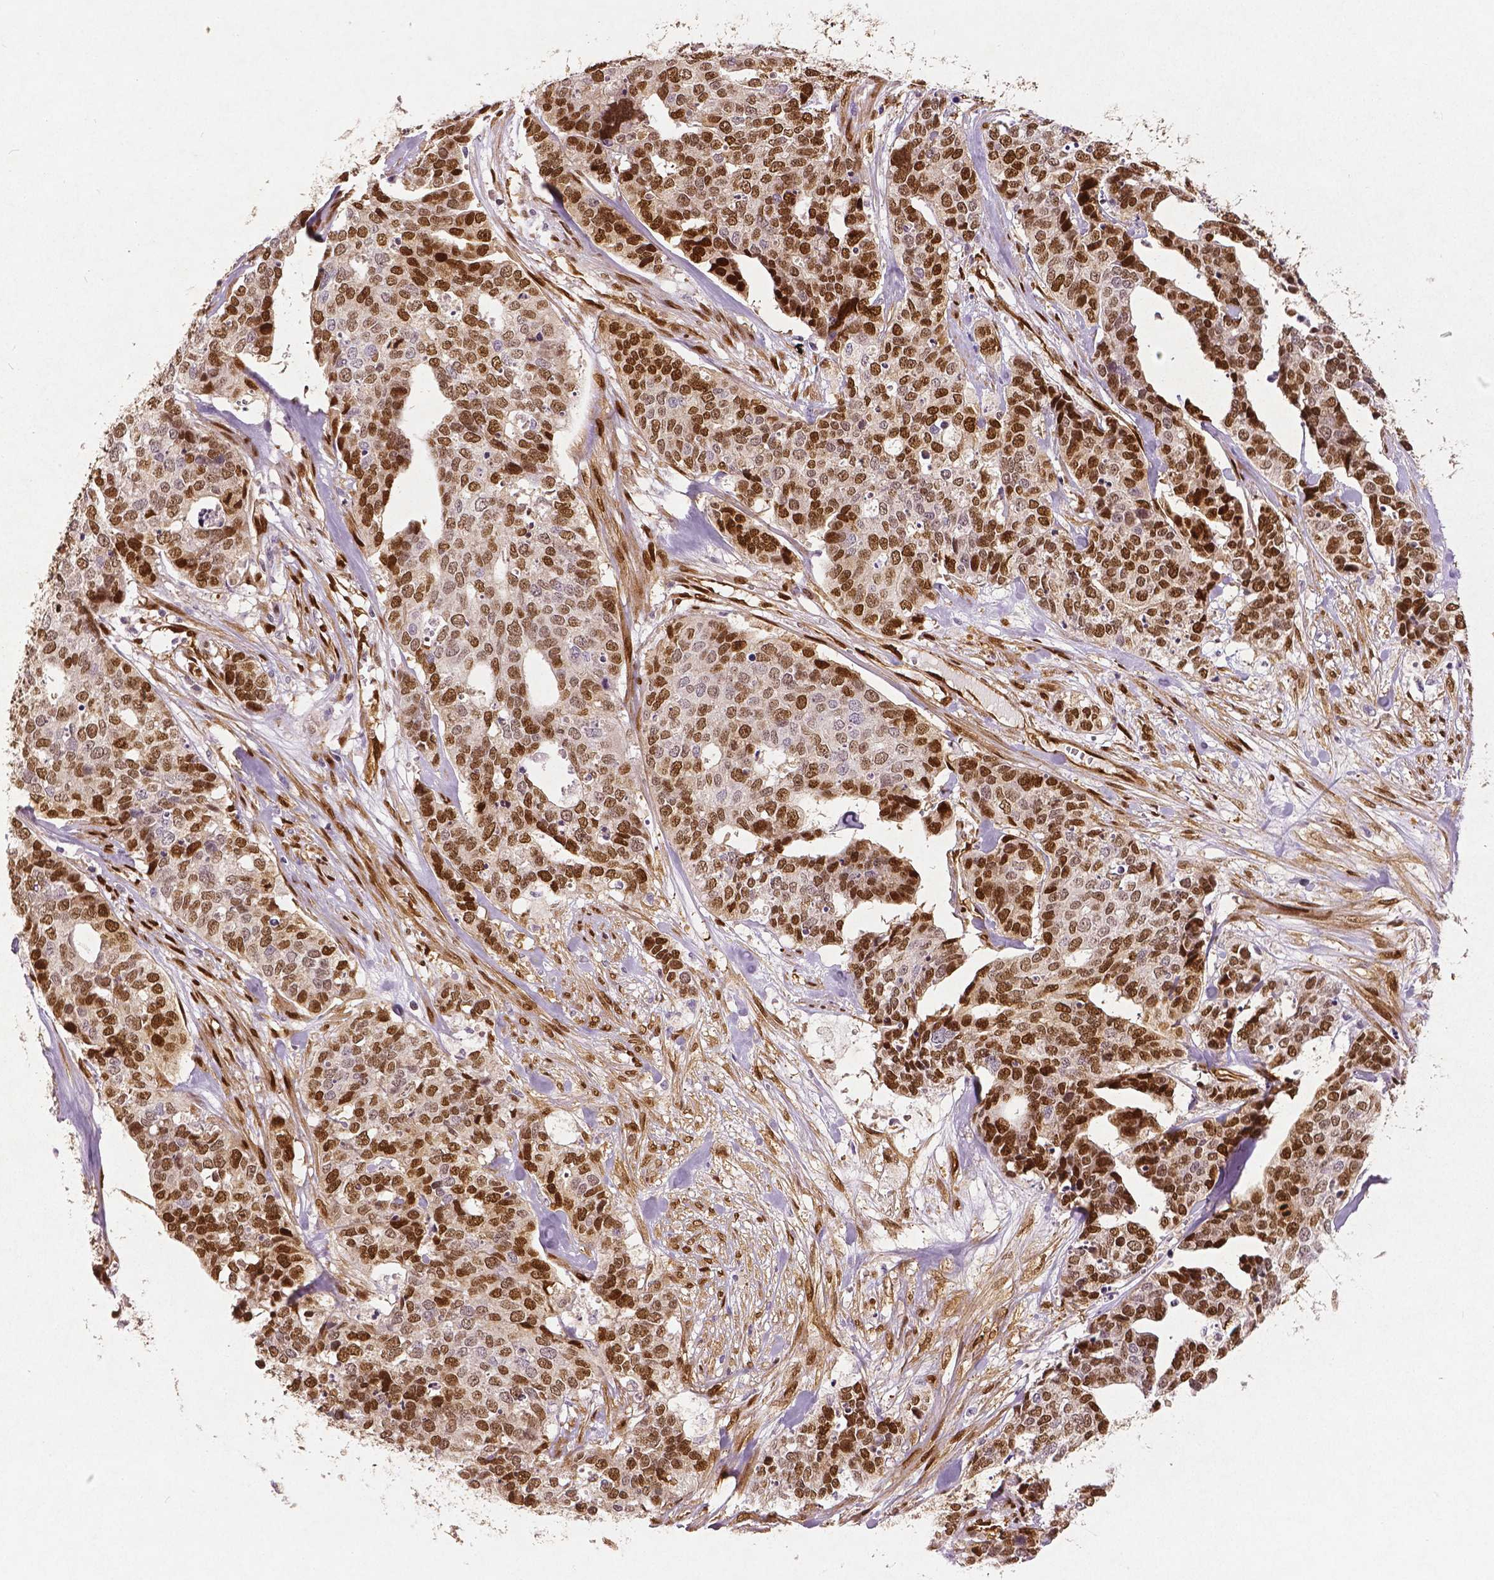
{"staining": {"intensity": "moderate", "quantity": ">75%", "location": "cytoplasmic/membranous,nuclear"}, "tissue": "ovarian cancer", "cell_type": "Tumor cells", "image_type": "cancer", "snomed": [{"axis": "morphology", "description": "Carcinoma, endometroid"}, {"axis": "topography", "description": "Ovary"}], "caption": "IHC of human ovarian cancer (endometroid carcinoma) shows medium levels of moderate cytoplasmic/membranous and nuclear staining in approximately >75% of tumor cells.", "gene": "WWTR1", "patient": {"sex": "female", "age": 65}}